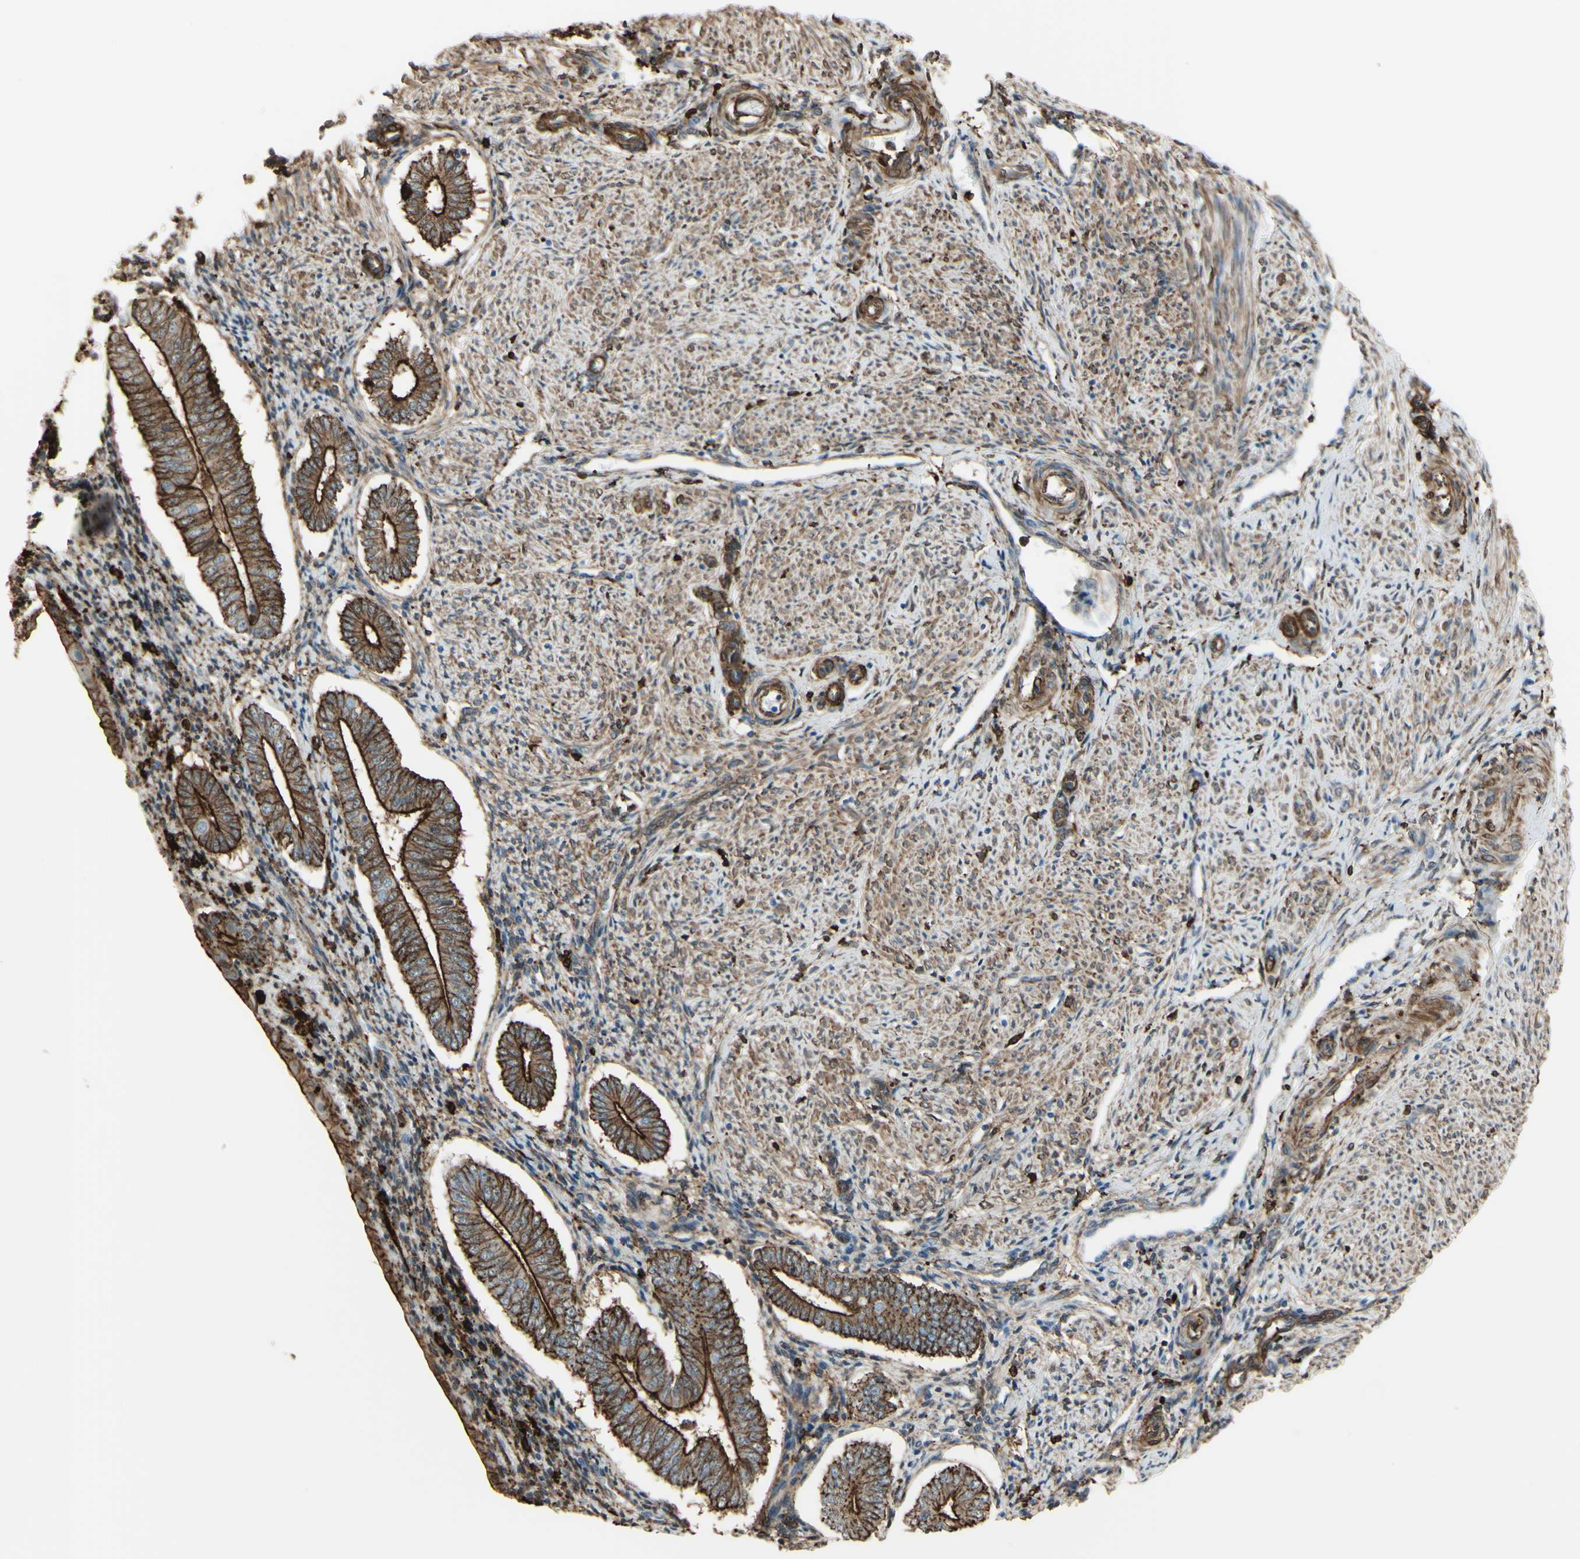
{"staining": {"intensity": "weak", "quantity": ">75%", "location": "cytoplasmic/membranous"}, "tissue": "endometrium", "cell_type": "Cells in endometrial stroma", "image_type": "normal", "snomed": [{"axis": "morphology", "description": "Normal tissue, NOS"}, {"axis": "topography", "description": "Endometrium"}], "caption": "Immunohistochemistry (IHC) image of benign human endometrium stained for a protein (brown), which shows low levels of weak cytoplasmic/membranous expression in about >75% of cells in endometrial stroma.", "gene": "GSN", "patient": {"sex": "female", "age": 42}}